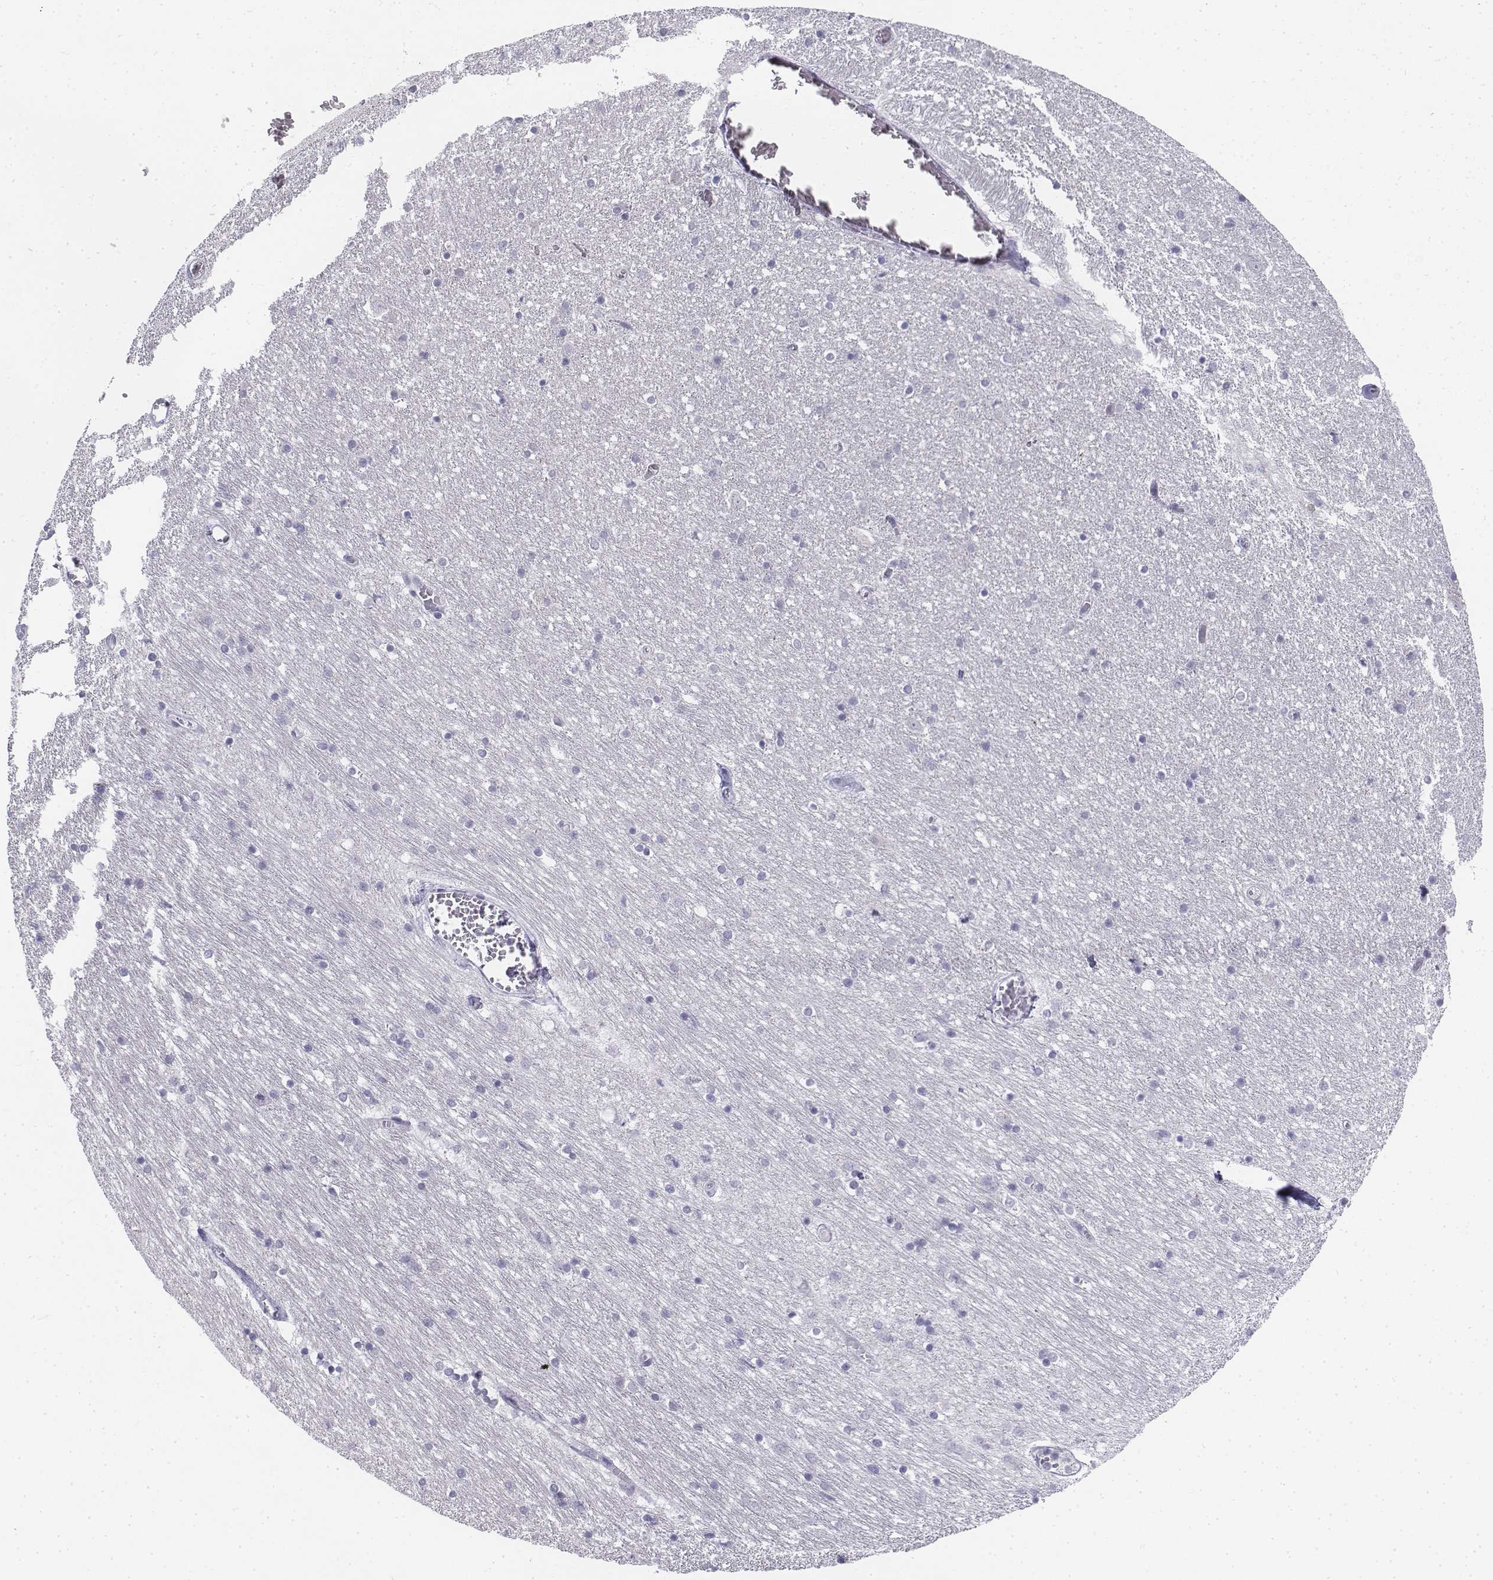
{"staining": {"intensity": "negative", "quantity": "none", "location": "none"}, "tissue": "caudate", "cell_type": "Glial cells", "image_type": "normal", "snomed": [{"axis": "morphology", "description": "Normal tissue, NOS"}, {"axis": "topography", "description": "Lateral ventricle wall"}, {"axis": "topography", "description": "Hippocampus"}], "caption": "Immunohistochemistry (IHC) of benign human caudate demonstrates no positivity in glial cells.", "gene": "PENK", "patient": {"sex": "female", "age": 63}}